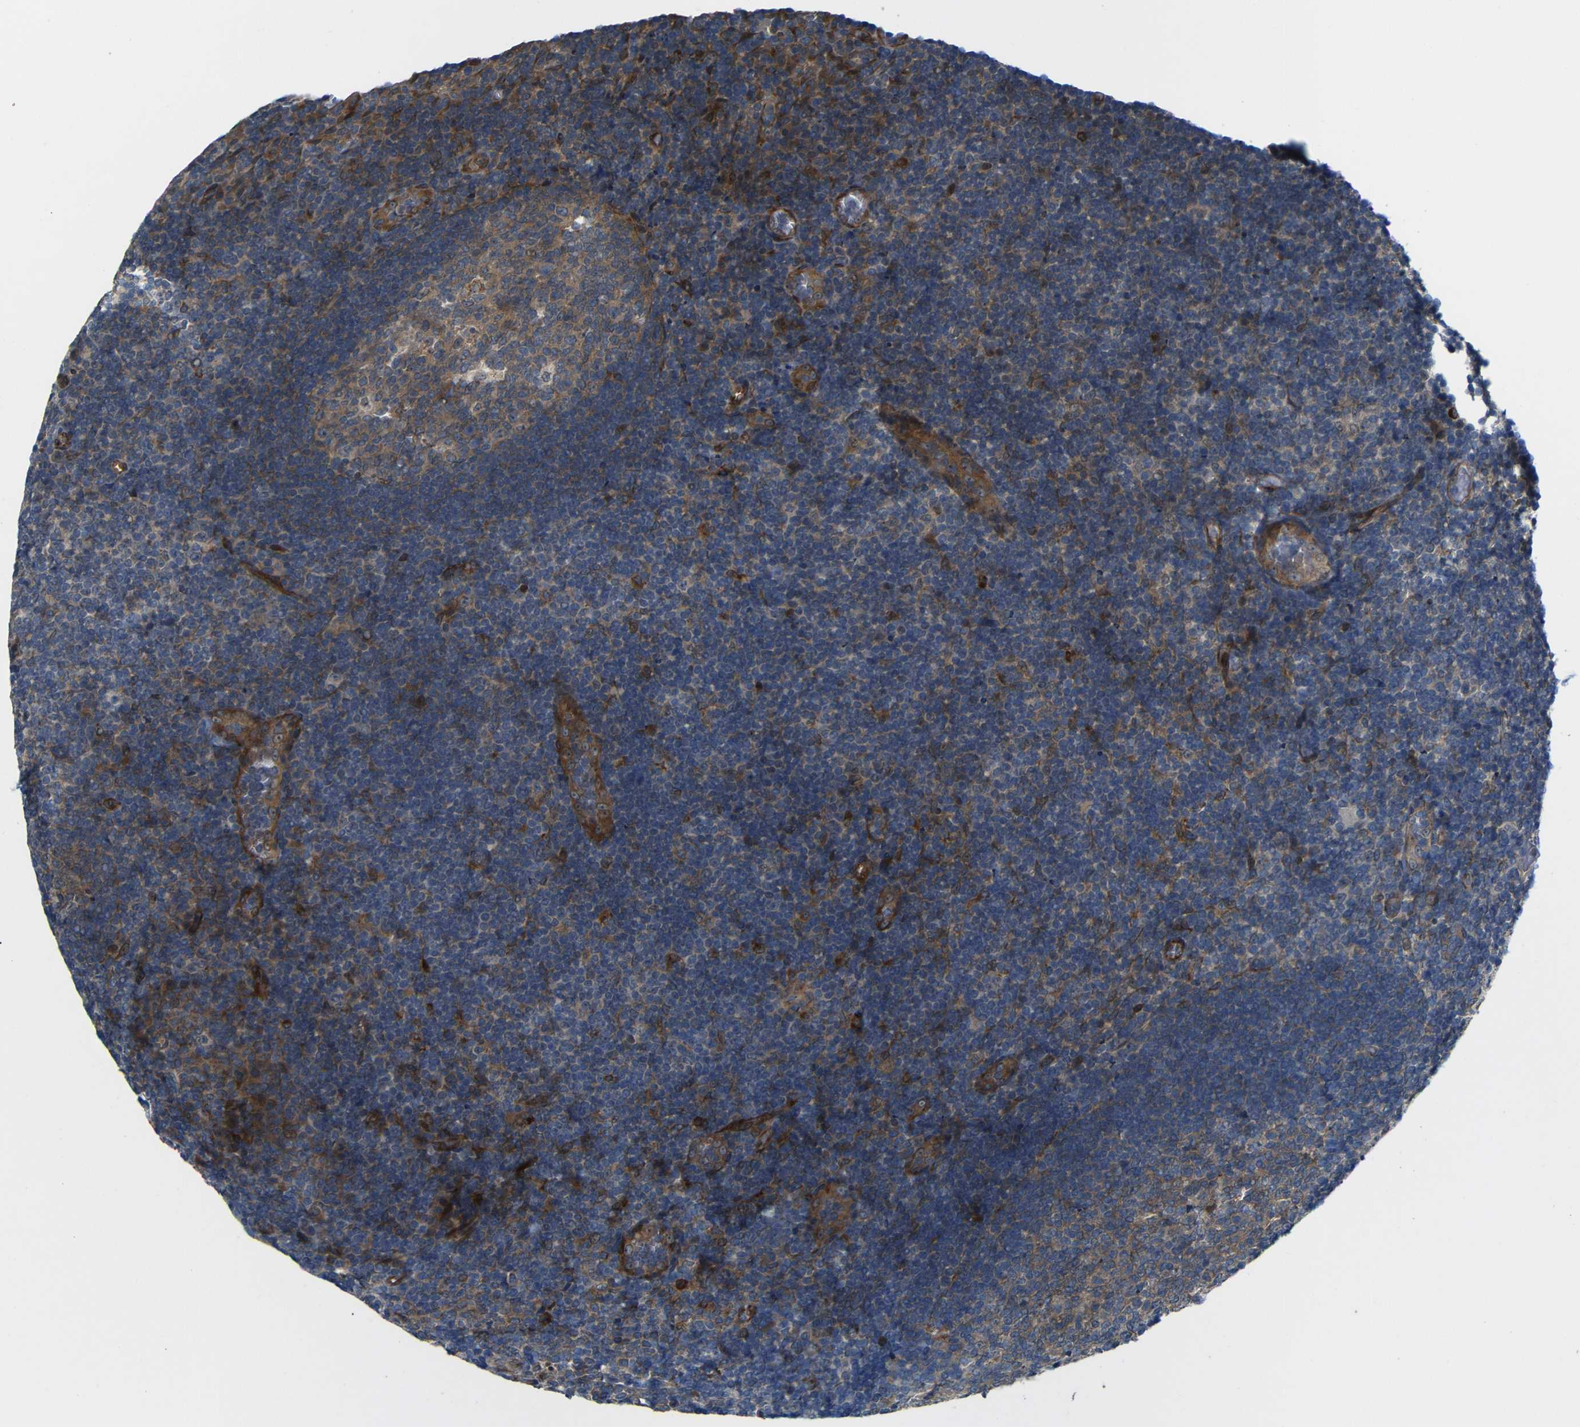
{"staining": {"intensity": "weak", "quantity": ">75%", "location": "cytoplasmic/membranous,nuclear"}, "tissue": "tonsil", "cell_type": "Germinal center cells", "image_type": "normal", "snomed": [{"axis": "morphology", "description": "Normal tissue, NOS"}, {"axis": "topography", "description": "Tonsil"}], "caption": "Immunohistochemical staining of benign human tonsil shows >75% levels of weak cytoplasmic/membranous,nuclear protein positivity in approximately >75% of germinal center cells. The protein is stained brown, and the nuclei are stained in blue (DAB IHC with brightfield microscopy, high magnification).", "gene": "P3H2", "patient": {"sex": "male", "age": 37}}